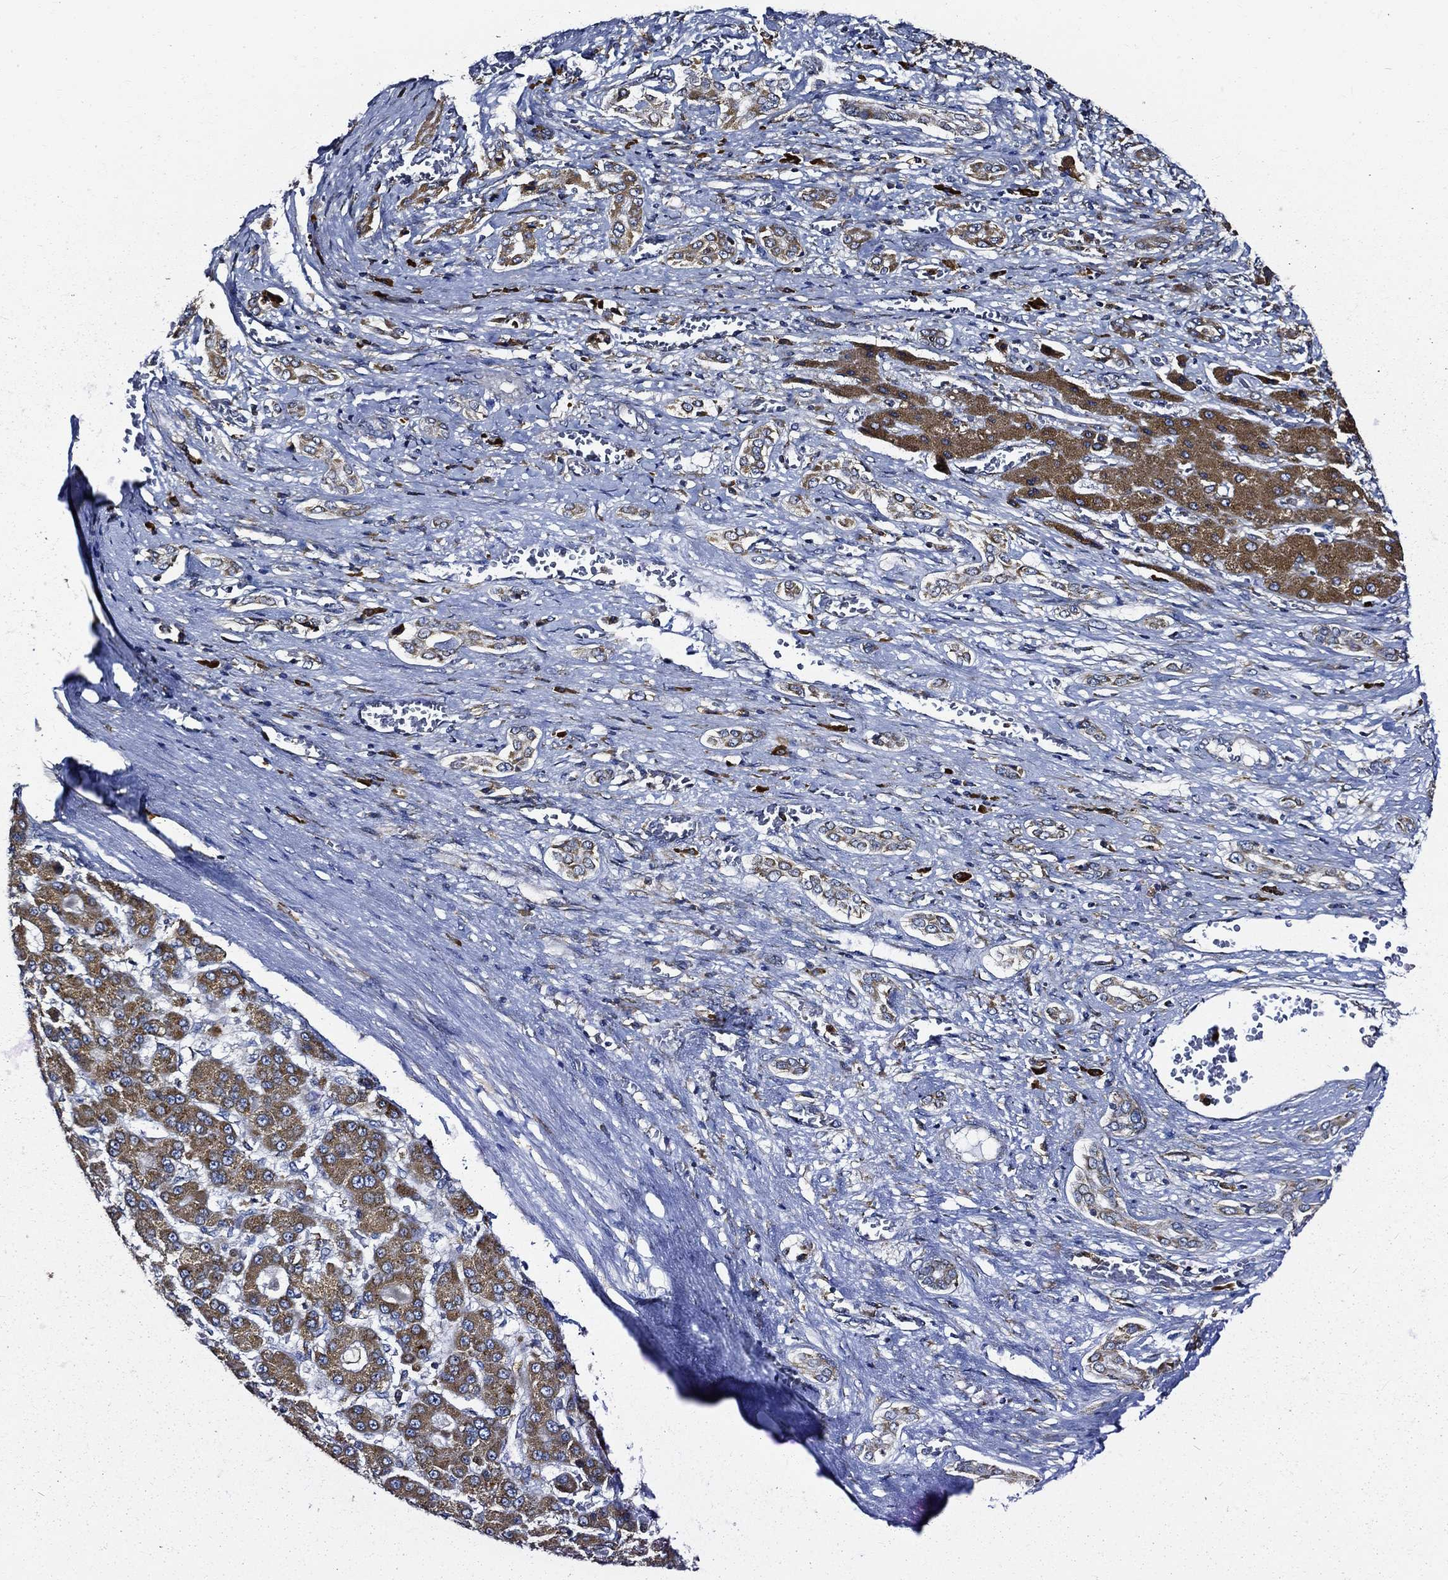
{"staining": {"intensity": "moderate", "quantity": ">75%", "location": "cytoplasmic/membranous"}, "tissue": "liver cancer", "cell_type": "Tumor cells", "image_type": "cancer", "snomed": [{"axis": "morphology", "description": "Carcinoma, Hepatocellular, NOS"}, {"axis": "topography", "description": "Liver"}], "caption": "Protein expression analysis of human liver cancer (hepatocellular carcinoma) reveals moderate cytoplasmic/membranous expression in approximately >75% of tumor cells.", "gene": "PRDX4", "patient": {"sex": "male", "age": 70}}